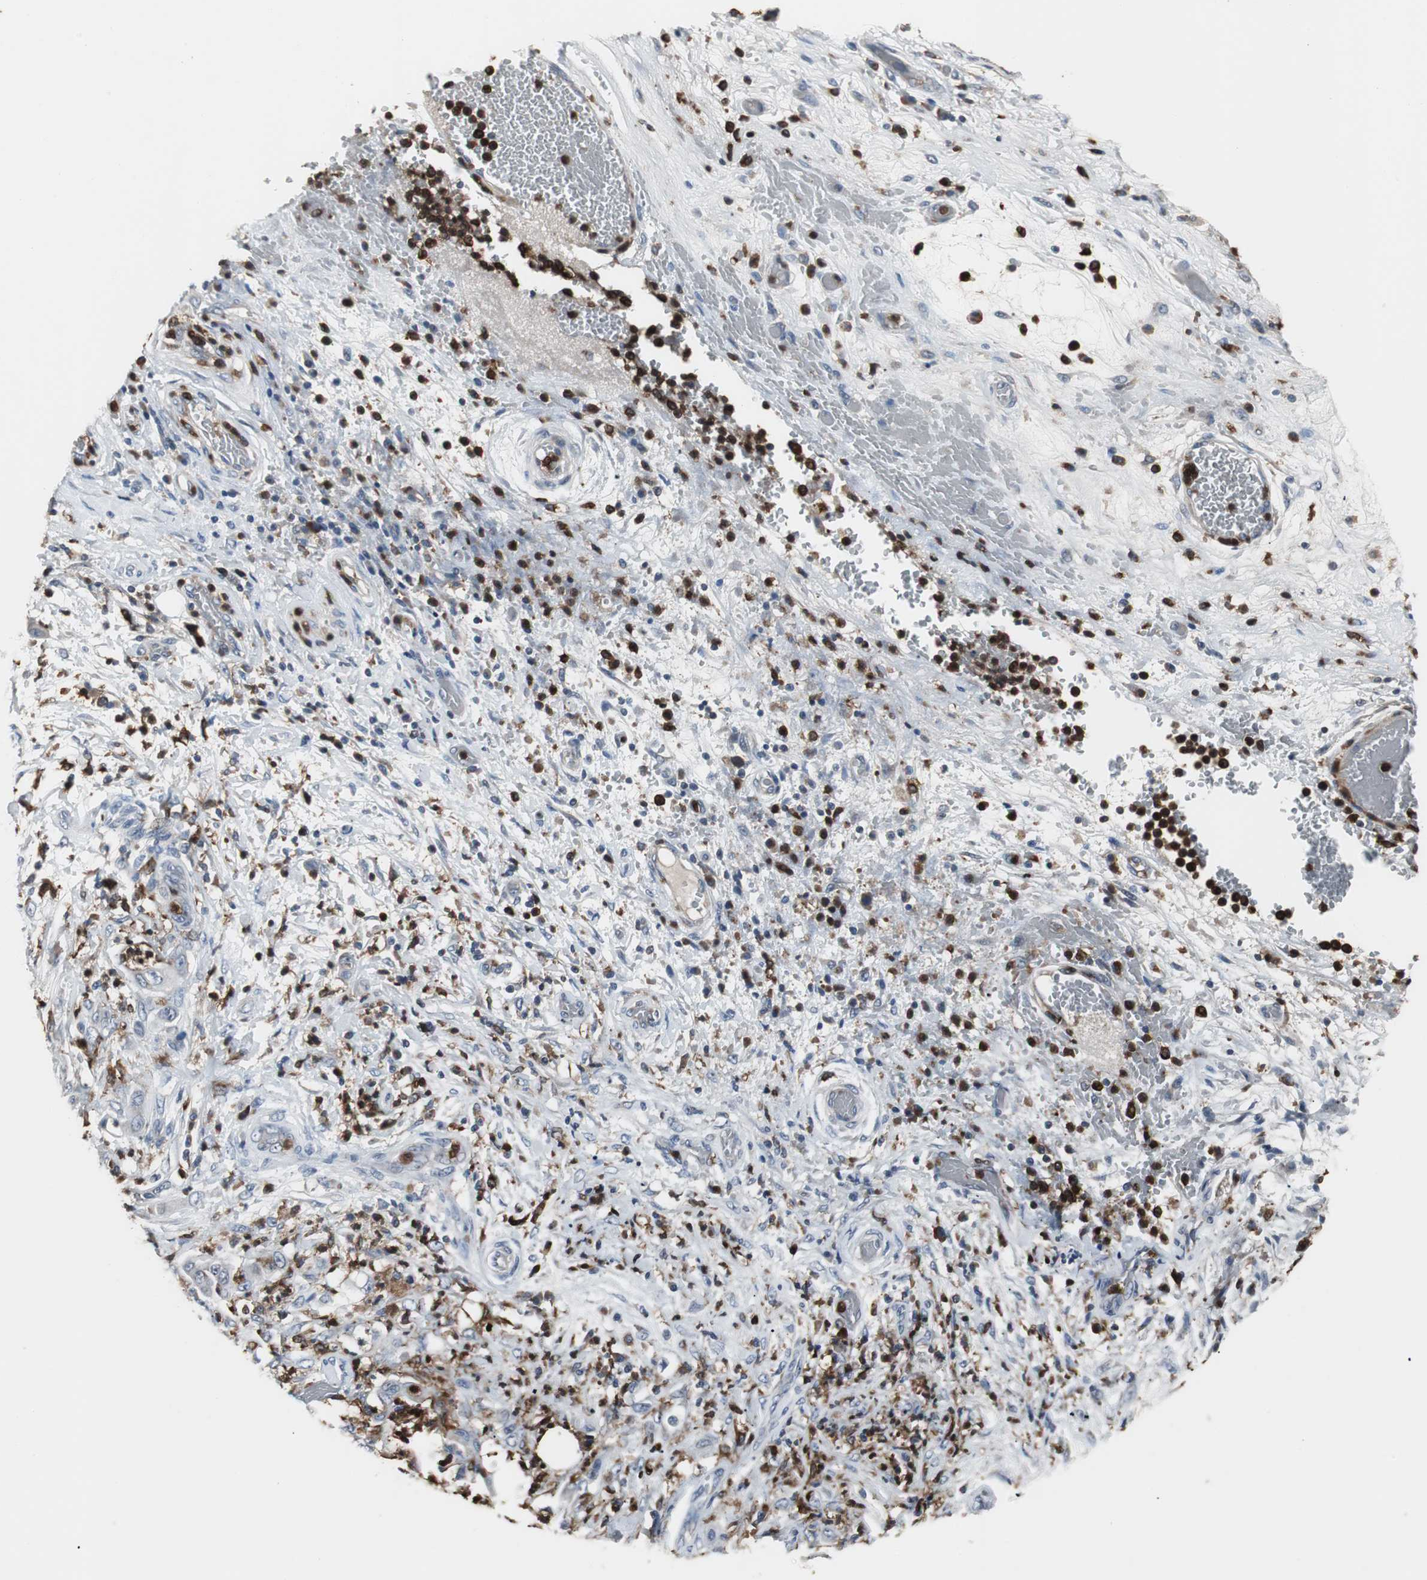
{"staining": {"intensity": "negative", "quantity": "none", "location": "none"}, "tissue": "stomach cancer", "cell_type": "Tumor cells", "image_type": "cancer", "snomed": [{"axis": "morphology", "description": "Adenocarcinoma, NOS"}, {"axis": "topography", "description": "Stomach"}], "caption": "IHC of human stomach cancer (adenocarcinoma) reveals no staining in tumor cells.", "gene": "NCF2", "patient": {"sex": "female", "age": 73}}